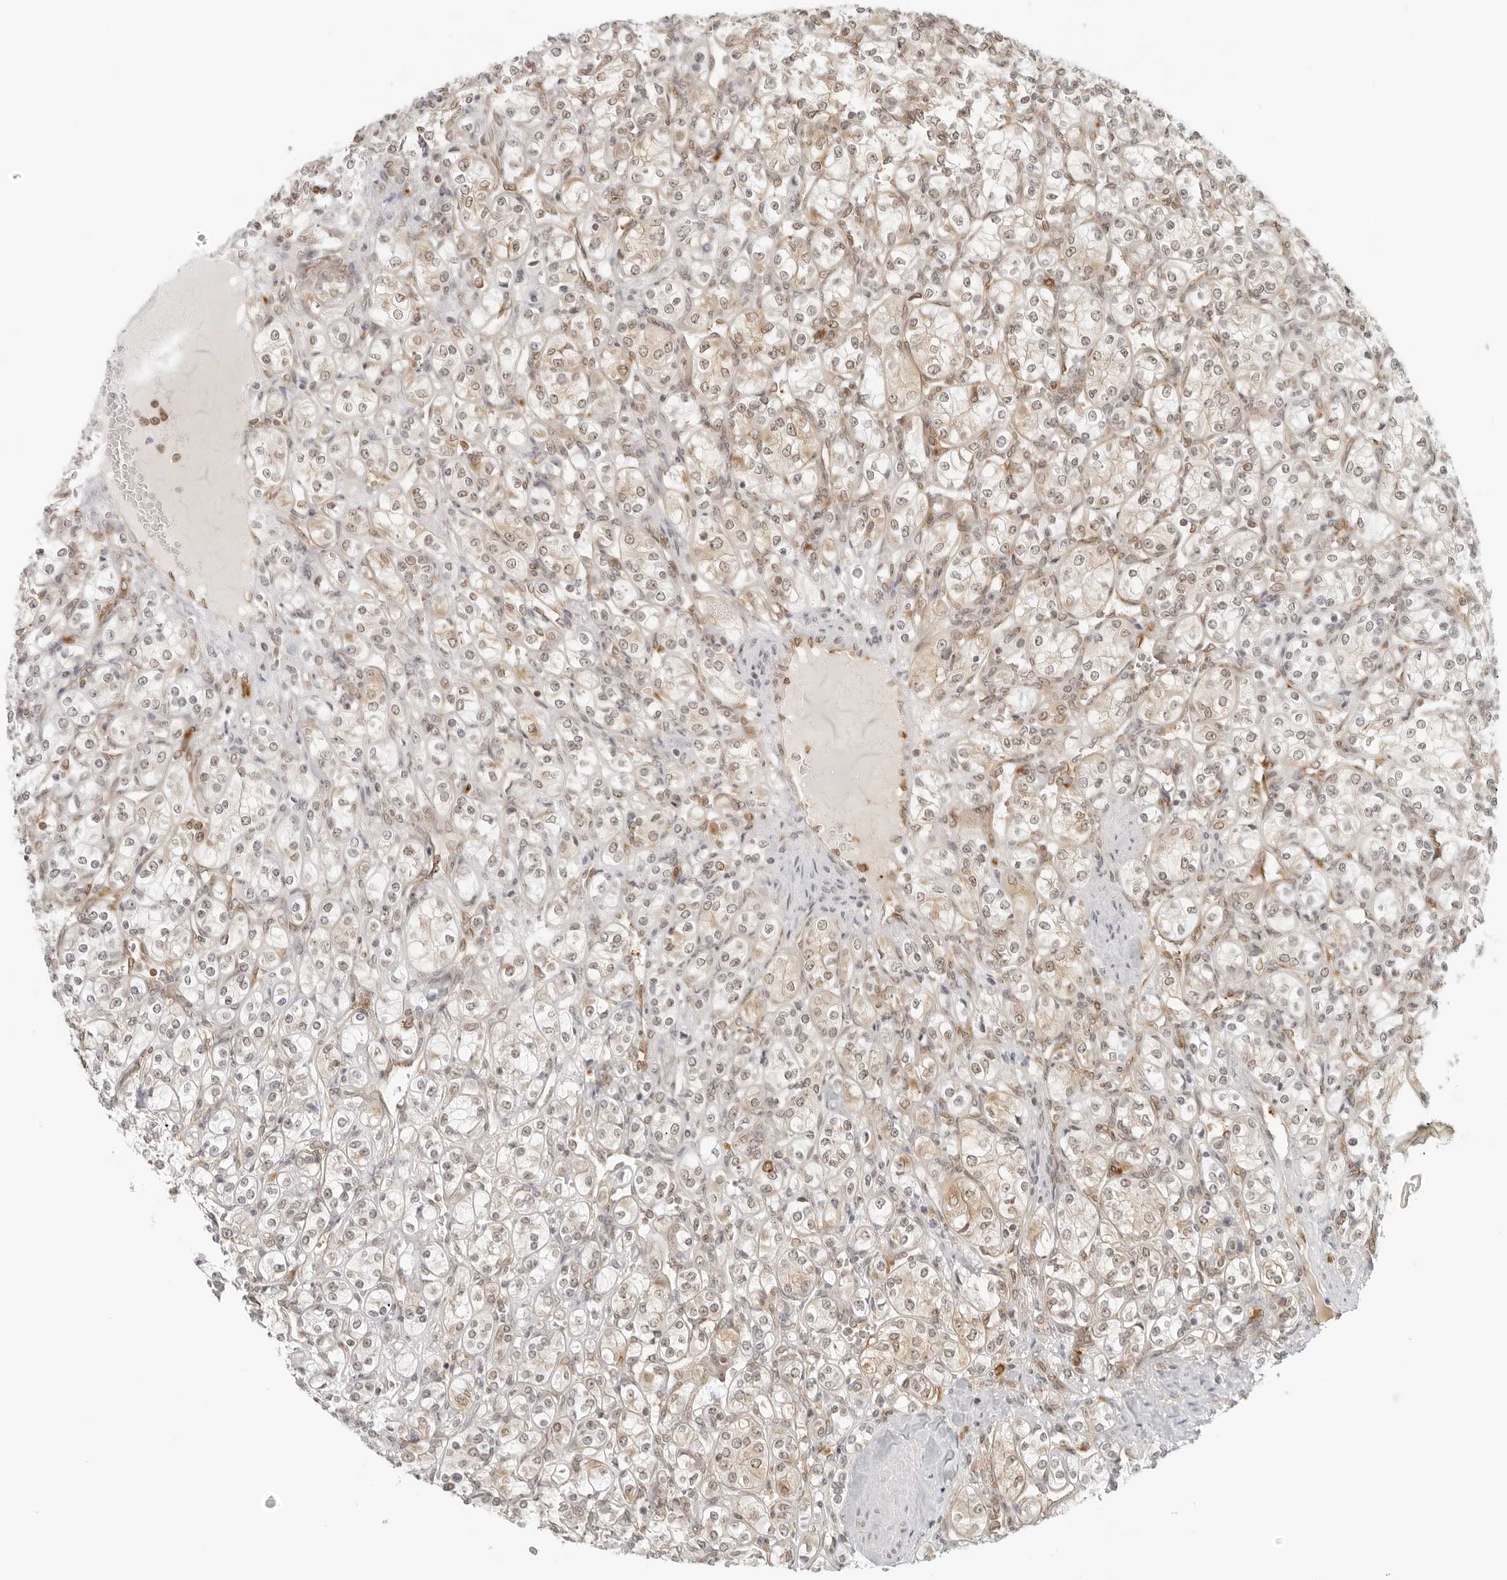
{"staining": {"intensity": "weak", "quantity": ">75%", "location": "cytoplasmic/membranous,nuclear"}, "tissue": "renal cancer", "cell_type": "Tumor cells", "image_type": "cancer", "snomed": [{"axis": "morphology", "description": "Adenocarcinoma, NOS"}, {"axis": "topography", "description": "Kidney"}], "caption": "IHC histopathology image of renal adenocarcinoma stained for a protein (brown), which shows low levels of weak cytoplasmic/membranous and nuclear positivity in about >75% of tumor cells.", "gene": "EIF4G1", "patient": {"sex": "male", "age": 77}}